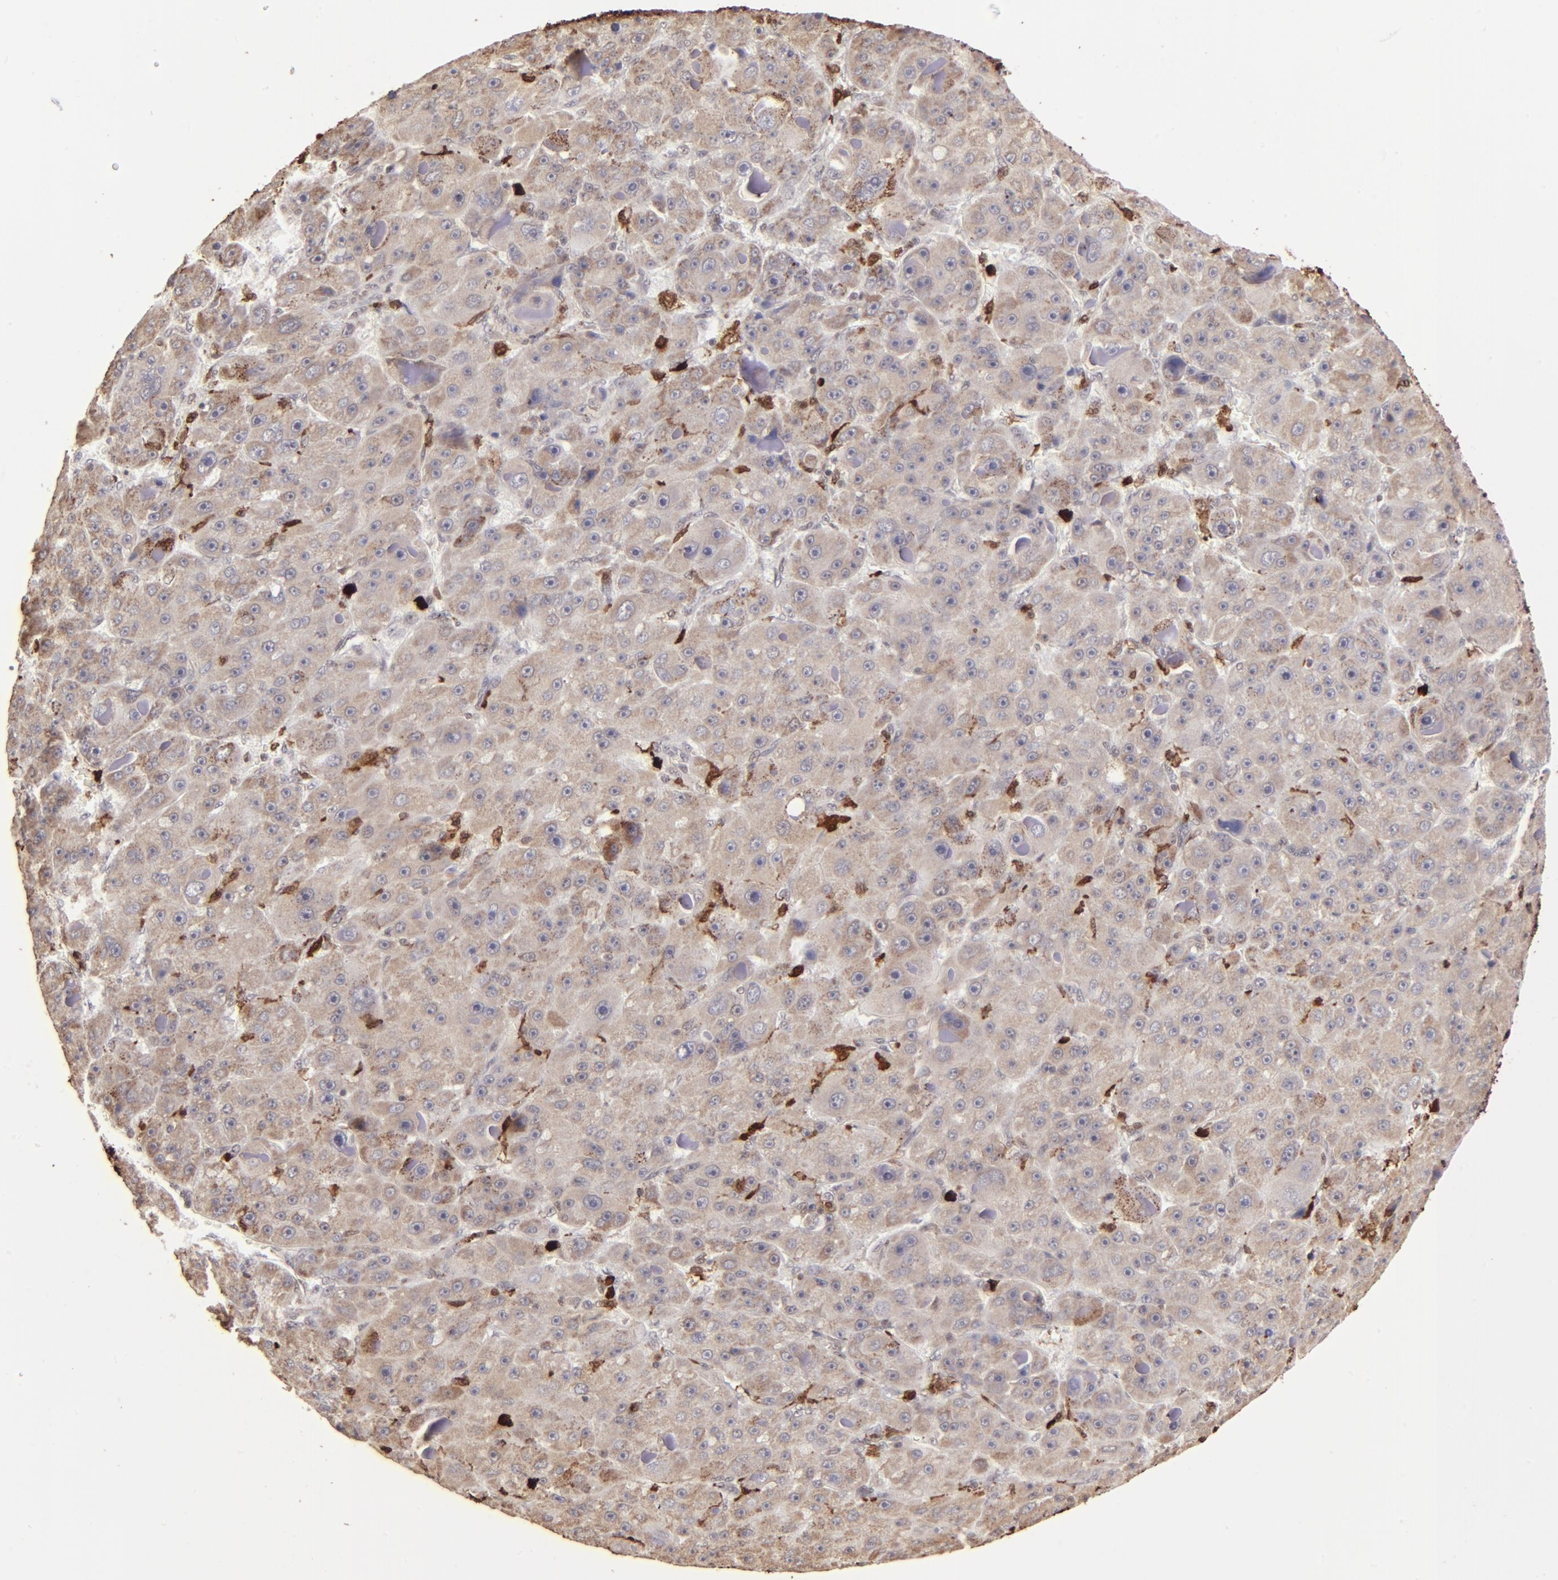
{"staining": {"intensity": "weak", "quantity": ">75%", "location": "cytoplasmic/membranous"}, "tissue": "liver cancer", "cell_type": "Tumor cells", "image_type": "cancer", "snomed": [{"axis": "morphology", "description": "Carcinoma, Hepatocellular, NOS"}, {"axis": "topography", "description": "Liver"}], "caption": "Protein staining of liver hepatocellular carcinoma tissue demonstrates weak cytoplasmic/membranous expression in about >75% of tumor cells.", "gene": "ZFX", "patient": {"sex": "male", "age": 76}}